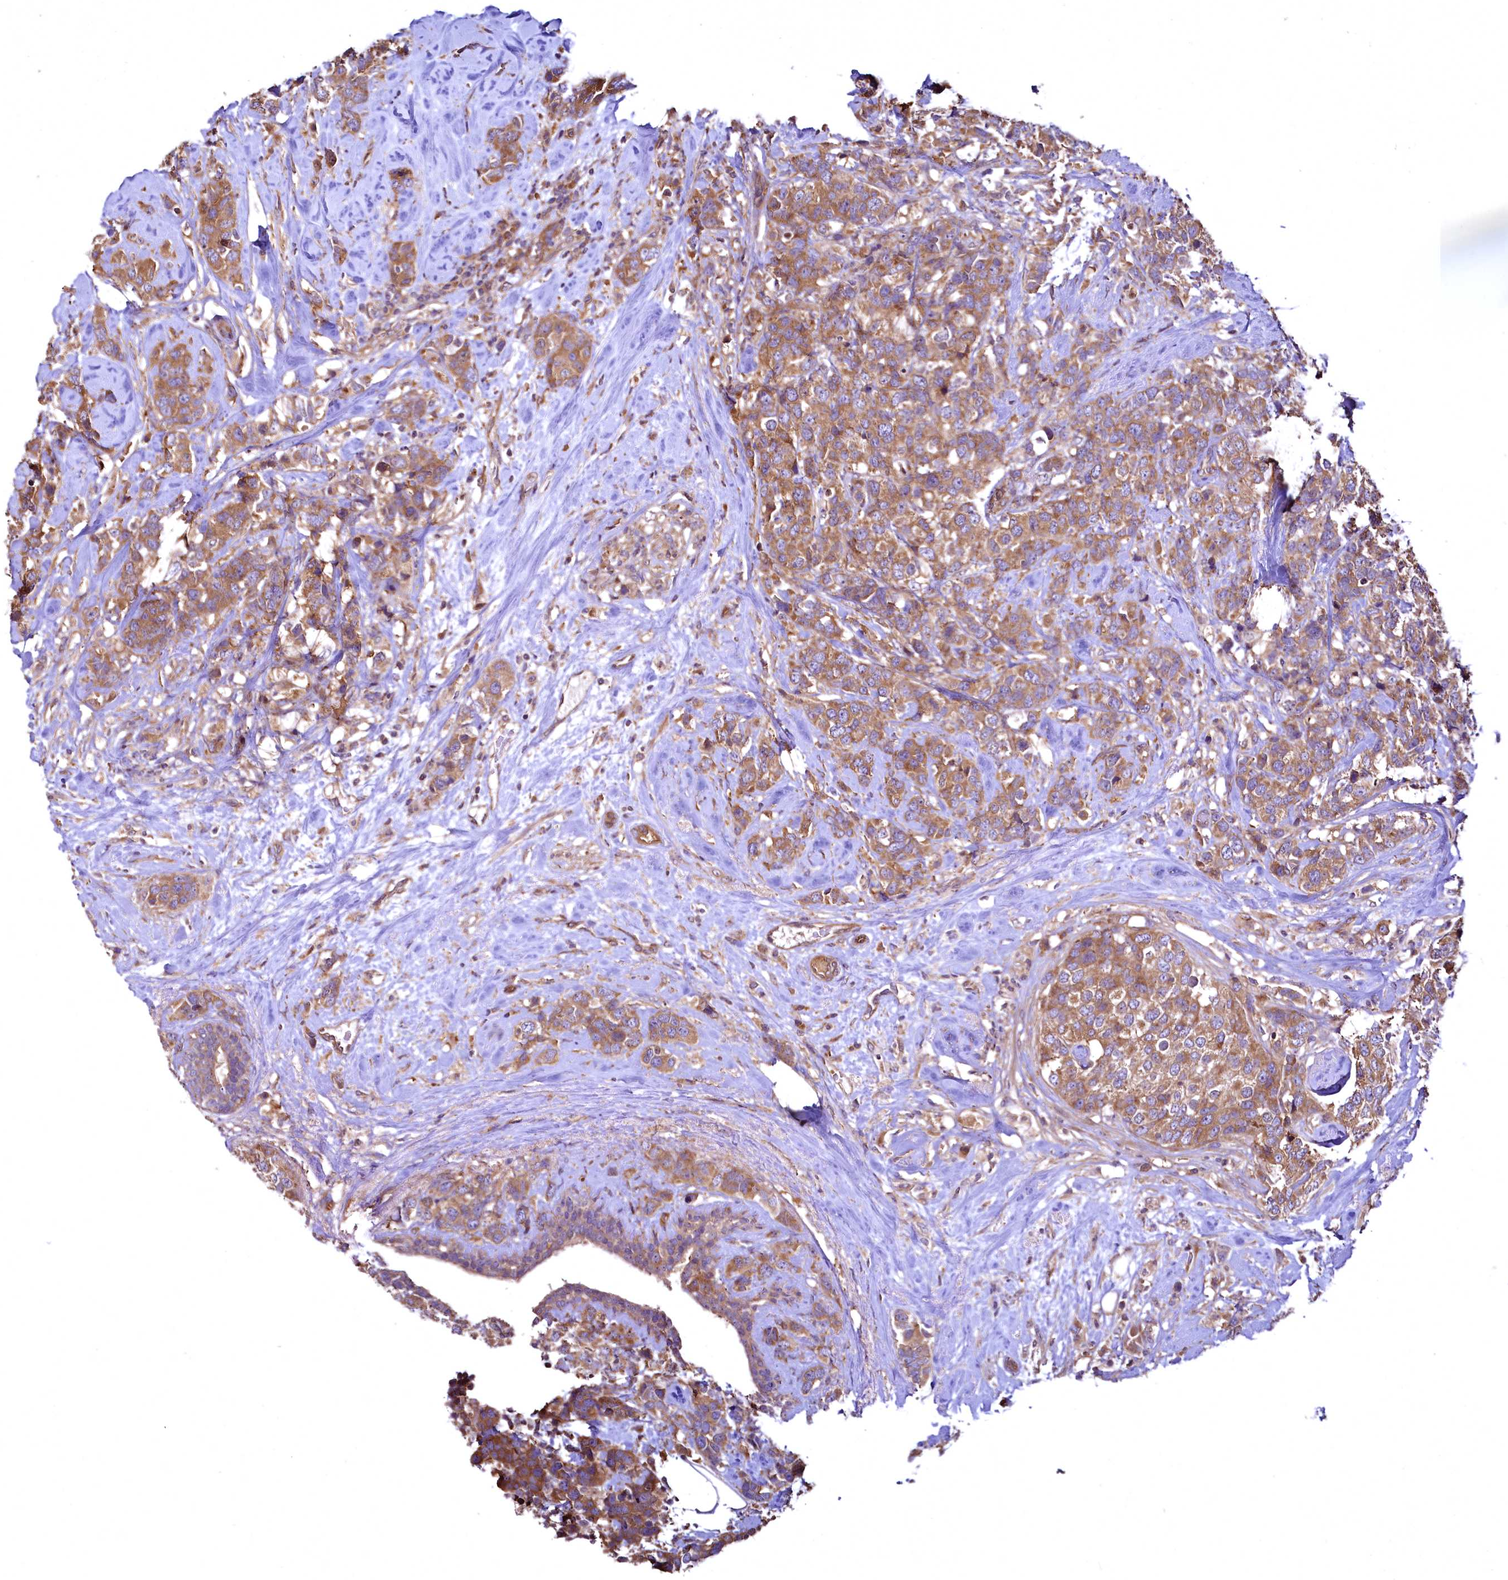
{"staining": {"intensity": "moderate", "quantity": ">75%", "location": "cytoplasmic/membranous"}, "tissue": "breast cancer", "cell_type": "Tumor cells", "image_type": "cancer", "snomed": [{"axis": "morphology", "description": "Lobular carcinoma"}, {"axis": "topography", "description": "Breast"}], "caption": "High-power microscopy captured an immunohistochemistry (IHC) histopathology image of breast cancer (lobular carcinoma), revealing moderate cytoplasmic/membranous expression in approximately >75% of tumor cells. (Brightfield microscopy of DAB IHC at high magnification).", "gene": "TBCEL", "patient": {"sex": "female", "age": 59}}